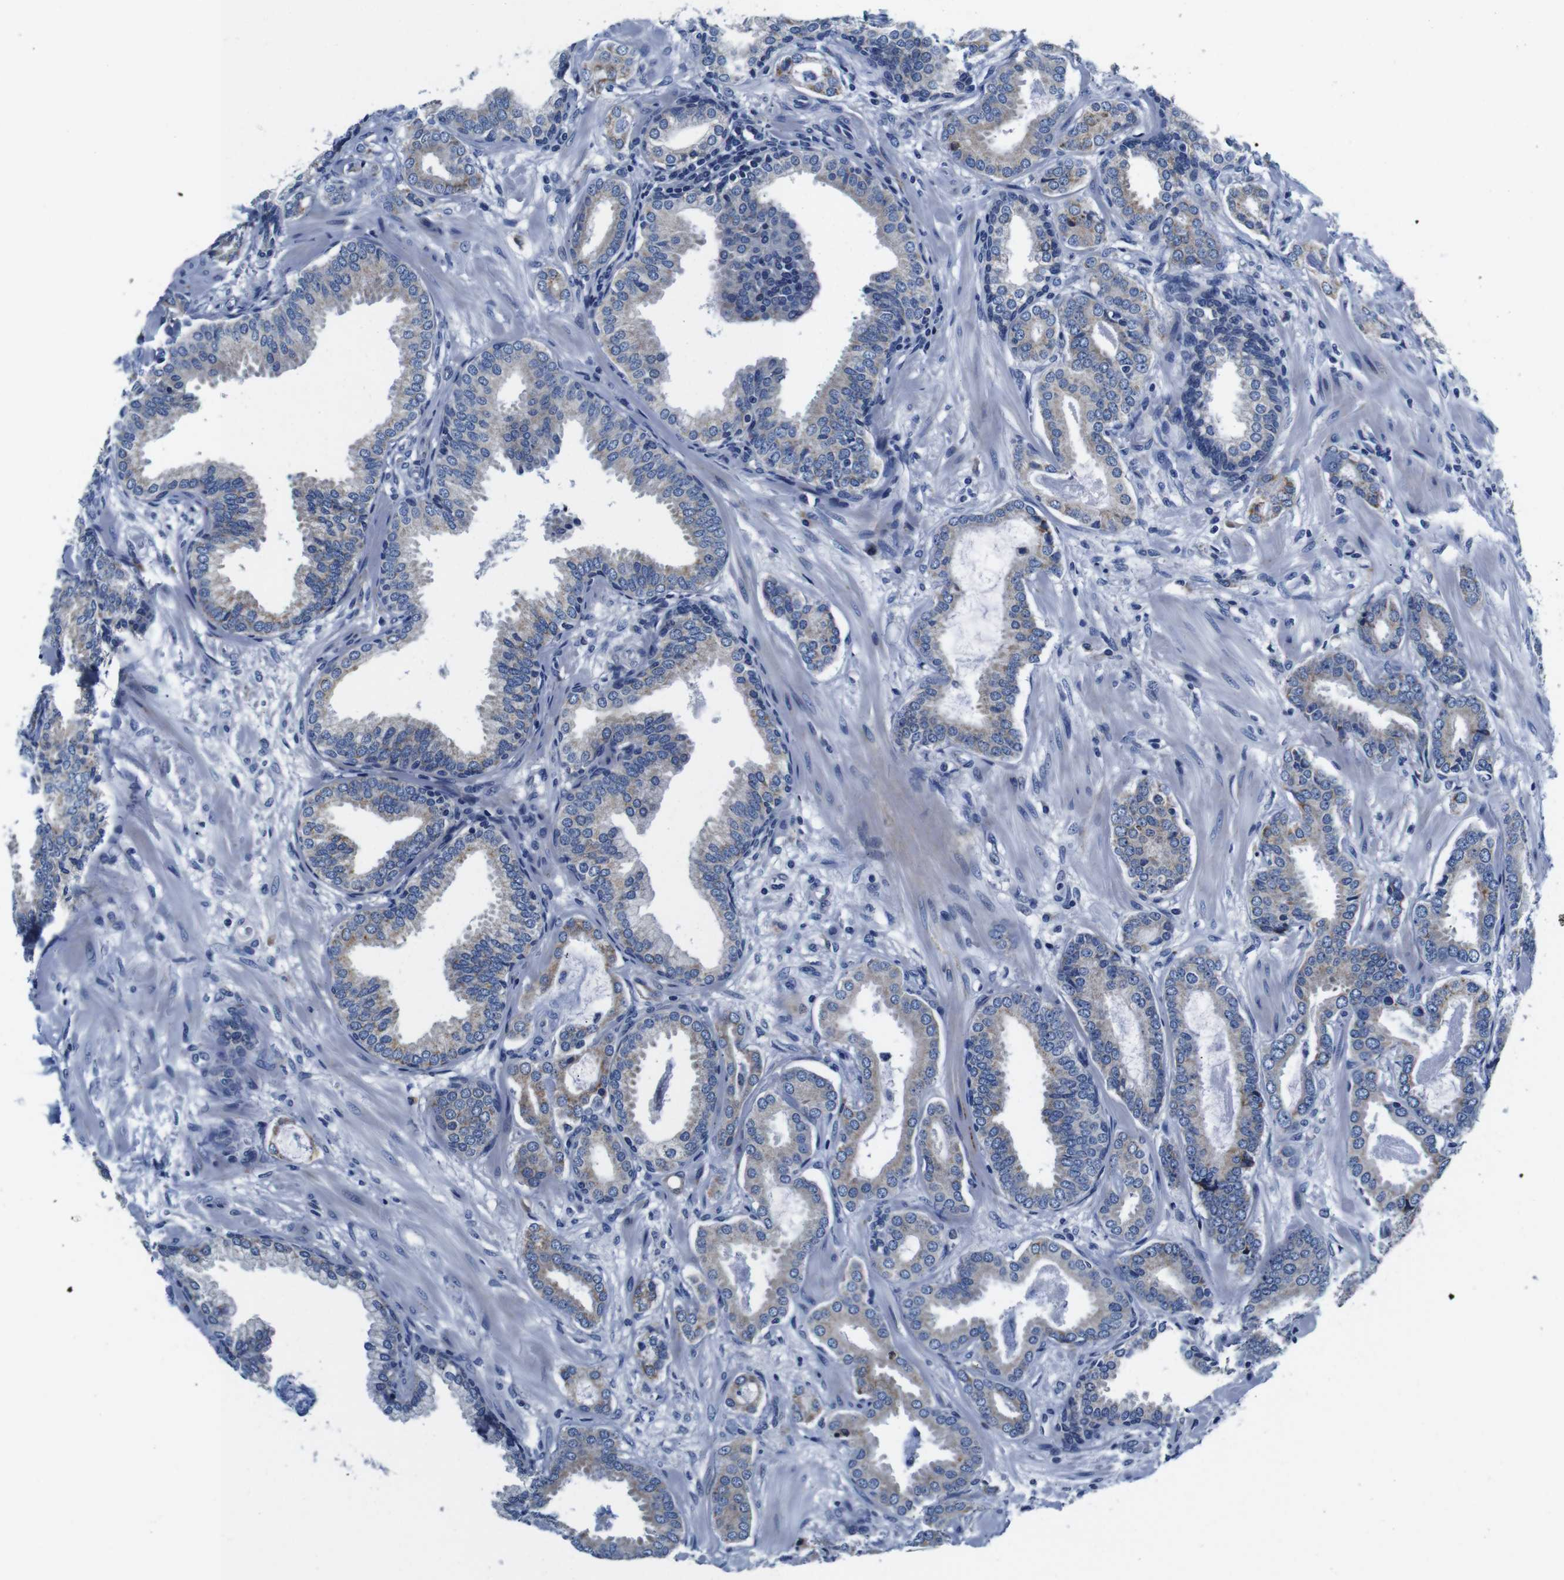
{"staining": {"intensity": "weak", "quantity": "<25%", "location": "cytoplasmic/membranous"}, "tissue": "prostate cancer", "cell_type": "Tumor cells", "image_type": "cancer", "snomed": [{"axis": "morphology", "description": "Adenocarcinoma, Low grade"}, {"axis": "topography", "description": "Prostate"}], "caption": "An immunohistochemistry histopathology image of adenocarcinoma (low-grade) (prostate) is shown. There is no staining in tumor cells of adenocarcinoma (low-grade) (prostate).", "gene": "SNX19", "patient": {"sex": "male", "age": 53}}